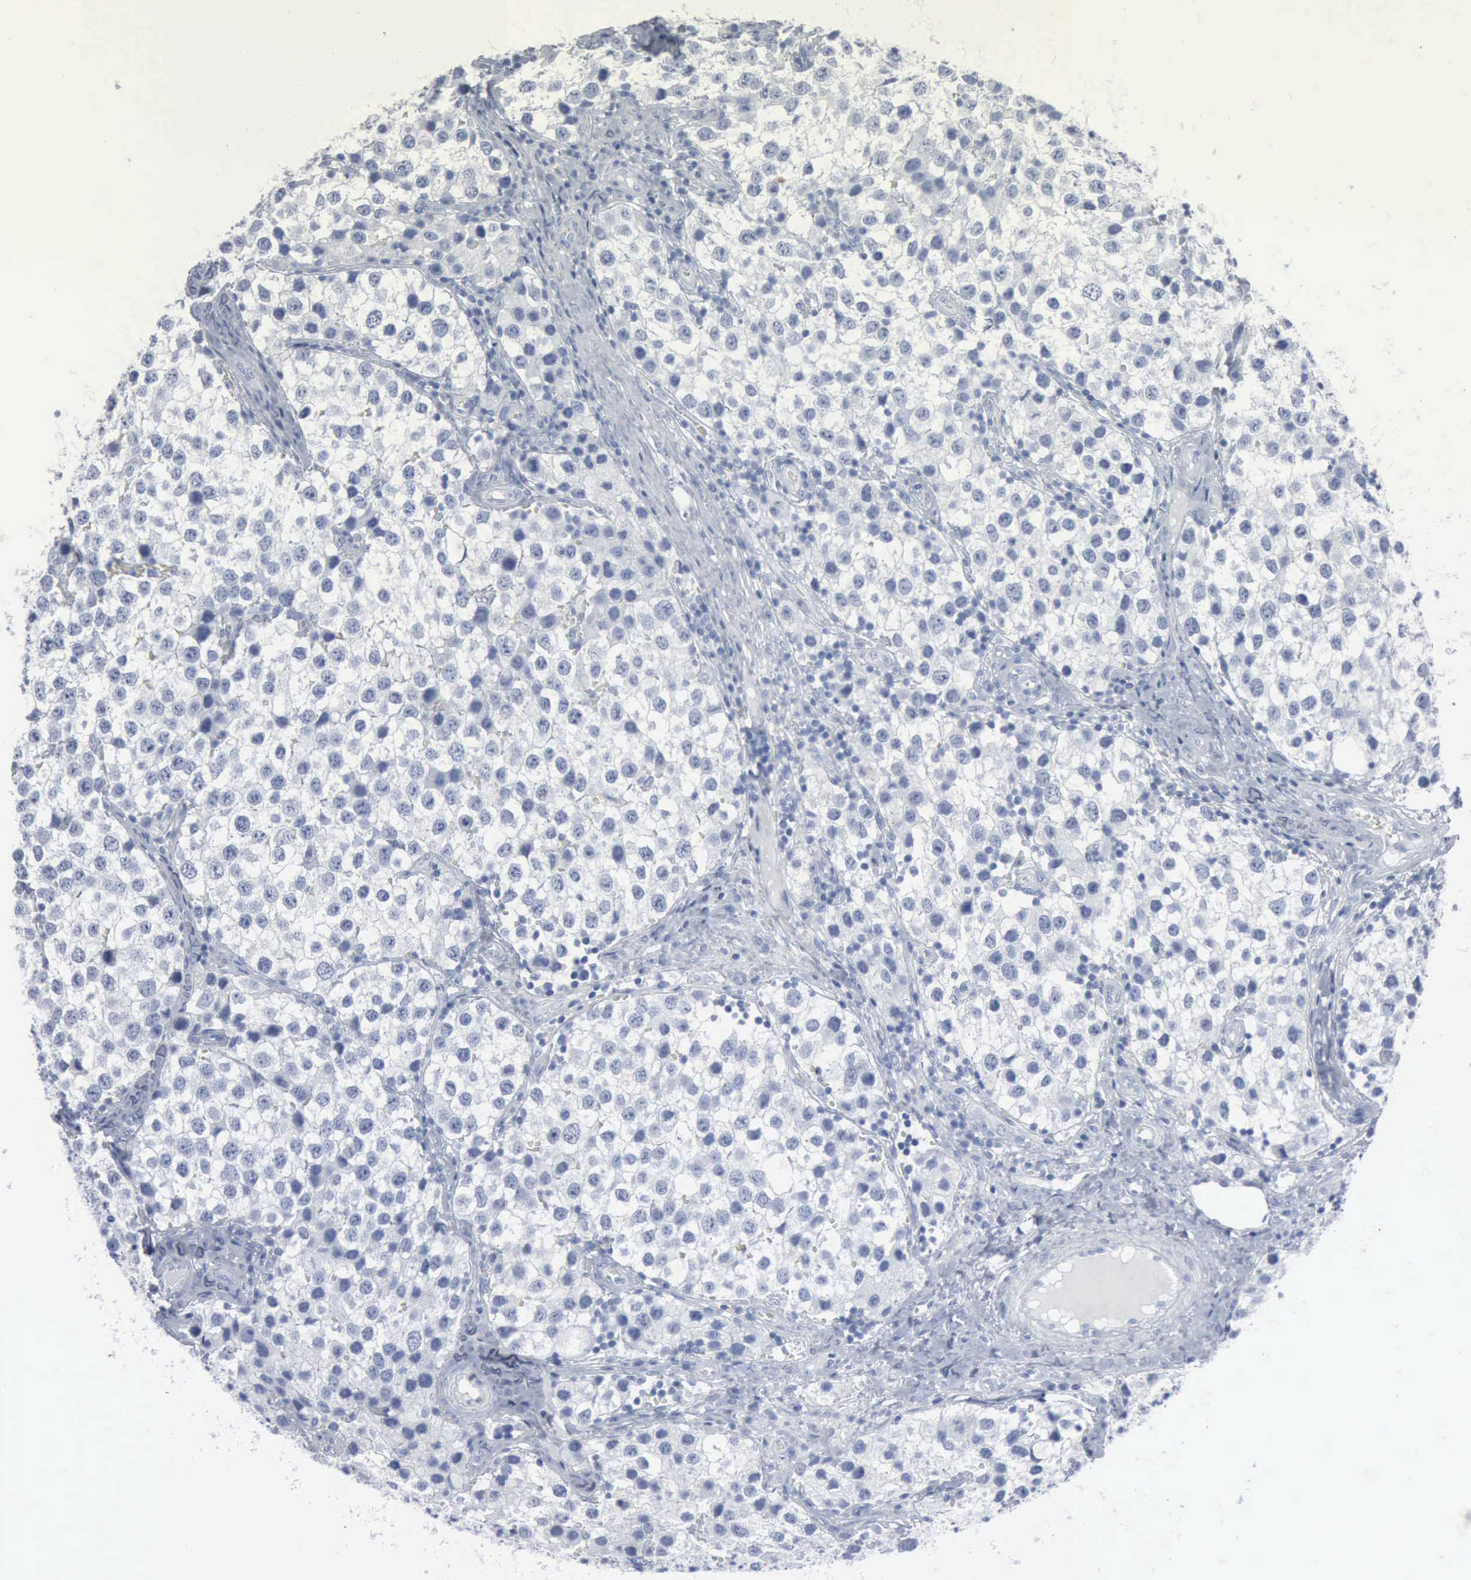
{"staining": {"intensity": "negative", "quantity": "none", "location": "none"}, "tissue": "testis cancer", "cell_type": "Tumor cells", "image_type": "cancer", "snomed": [{"axis": "morphology", "description": "Seminoma, NOS"}, {"axis": "topography", "description": "Testis"}], "caption": "This is a micrograph of immunohistochemistry (IHC) staining of testis cancer (seminoma), which shows no positivity in tumor cells. (Brightfield microscopy of DAB (3,3'-diaminobenzidine) immunohistochemistry (IHC) at high magnification).", "gene": "DMD", "patient": {"sex": "male", "age": 39}}